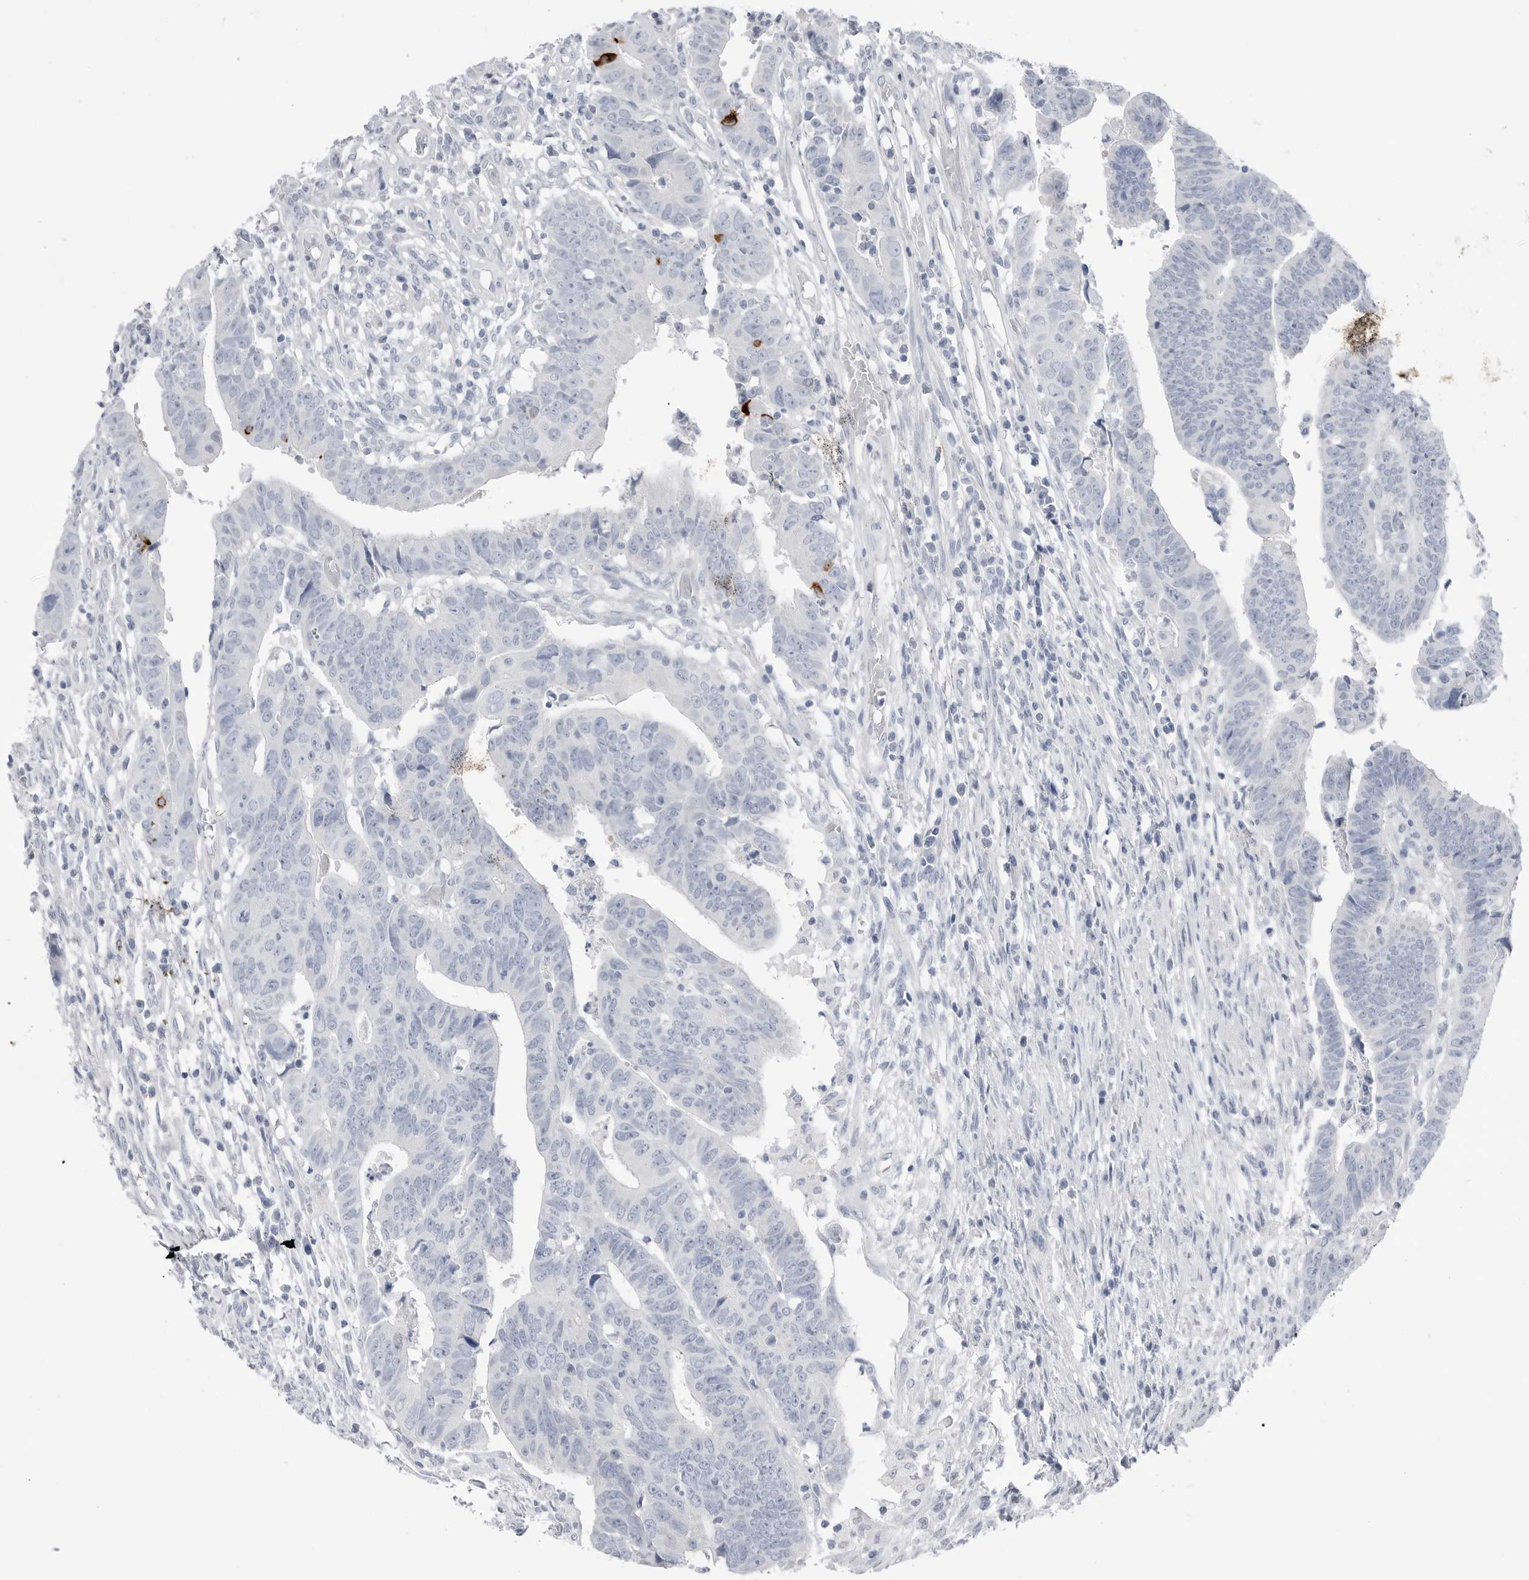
{"staining": {"intensity": "negative", "quantity": "none", "location": "none"}, "tissue": "colorectal cancer", "cell_type": "Tumor cells", "image_type": "cancer", "snomed": [{"axis": "morphology", "description": "Adenocarcinoma, NOS"}, {"axis": "topography", "description": "Rectum"}], "caption": "This photomicrograph is of colorectal adenocarcinoma stained with immunohistochemistry (IHC) to label a protein in brown with the nuclei are counter-stained blue. There is no positivity in tumor cells. The staining is performed using DAB brown chromogen with nuclei counter-stained in using hematoxylin.", "gene": "ABHD12", "patient": {"sex": "female", "age": 65}}